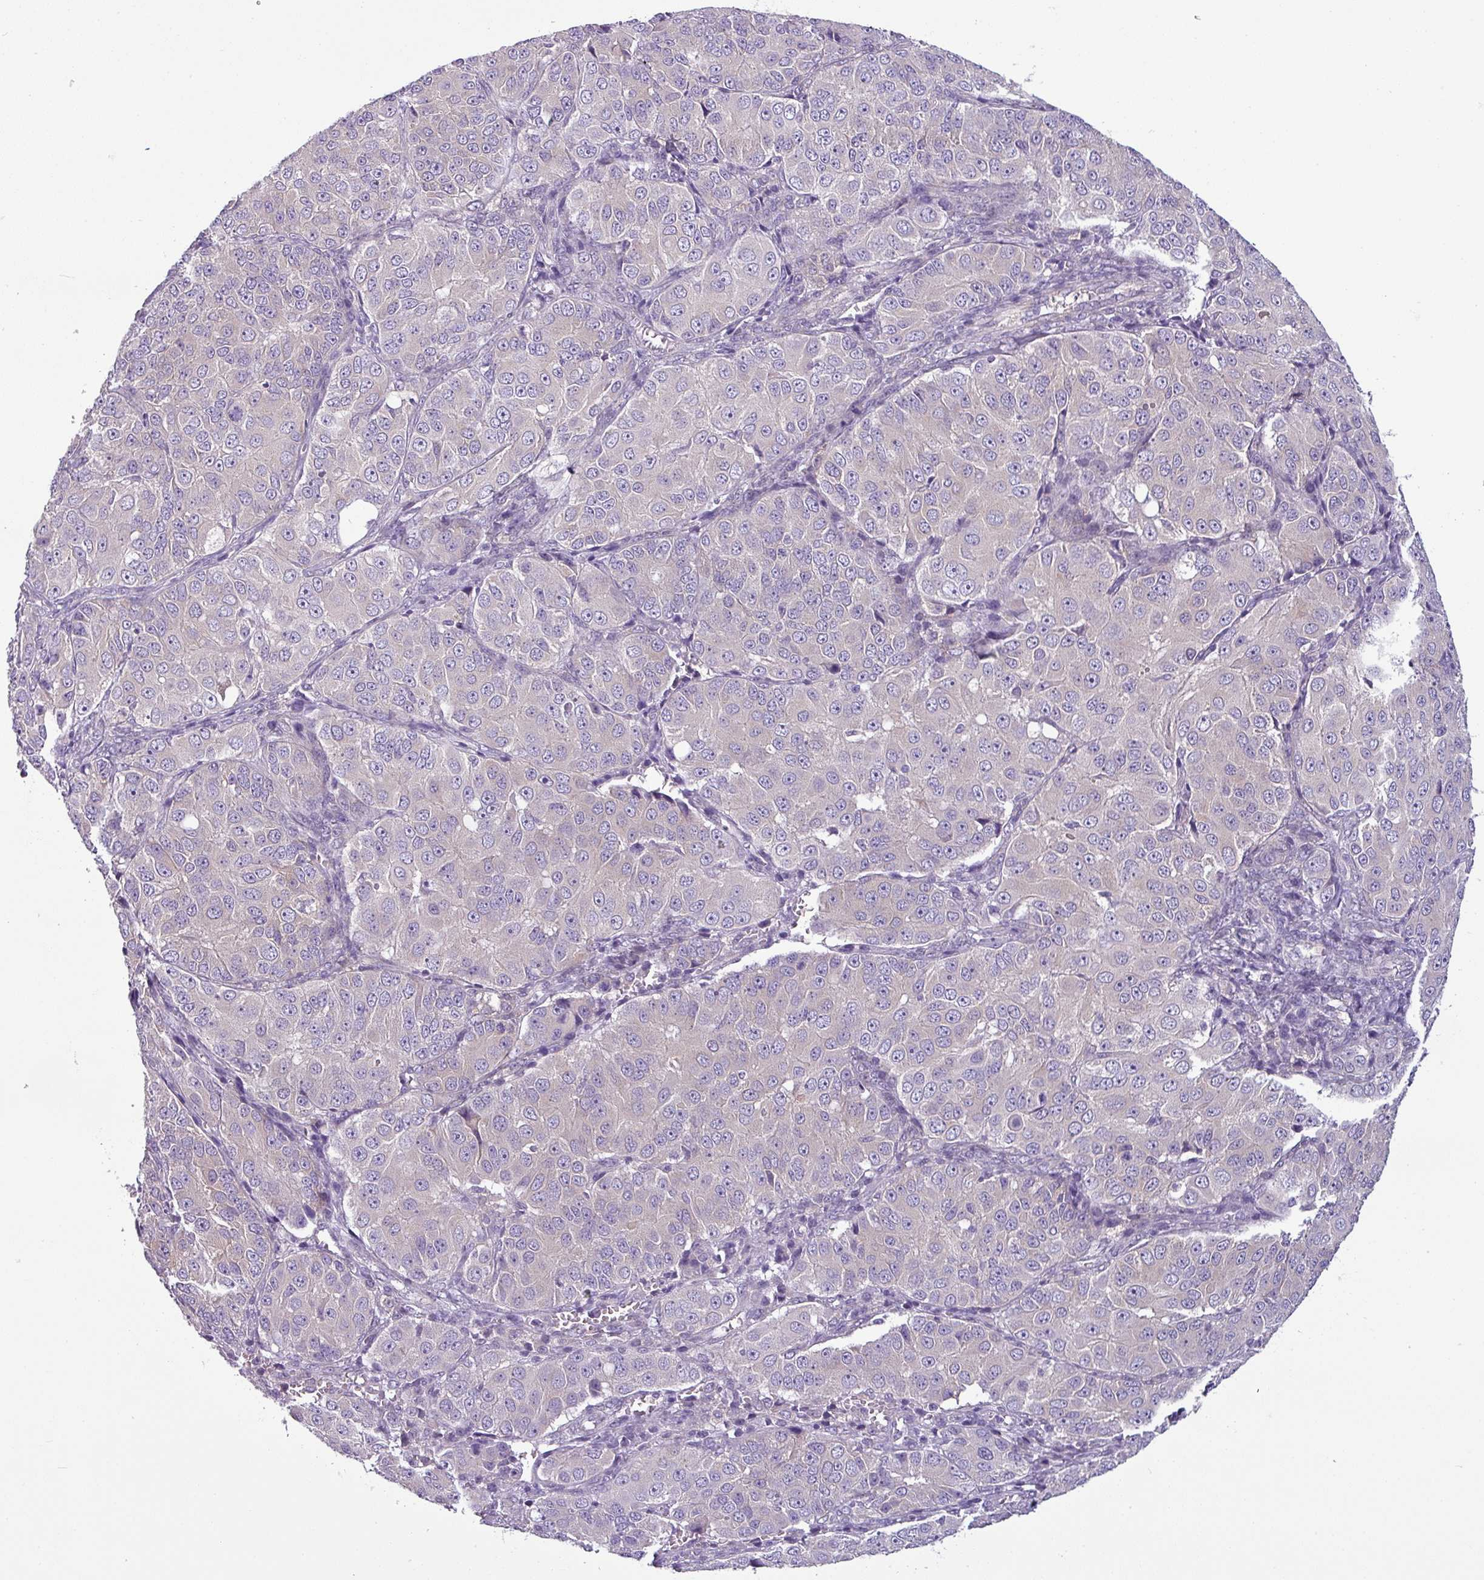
{"staining": {"intensity": "negative", "quantity": "none", "location": "none"}, "tissue": "ovarian cancer", "cell_type": "Tumor cells", "image_type": "cancer", "snomed": [{"axis": "morphology", "description": "Carcinoma, endometroid"}, {"axis": "topography", "description": "Ovary"}], "caption": "The micrograph demonstrates no staining of tumor cells in ovarian cancer (endometroid carcinoma). The staining is performed using DAB (3,3'-diaminobenzidine) brown chromogen with nuclei counter-stained in using hematoxylin.", "gene": "TOR1AIP2", "patient": {"sex": "female", "age": 51}}